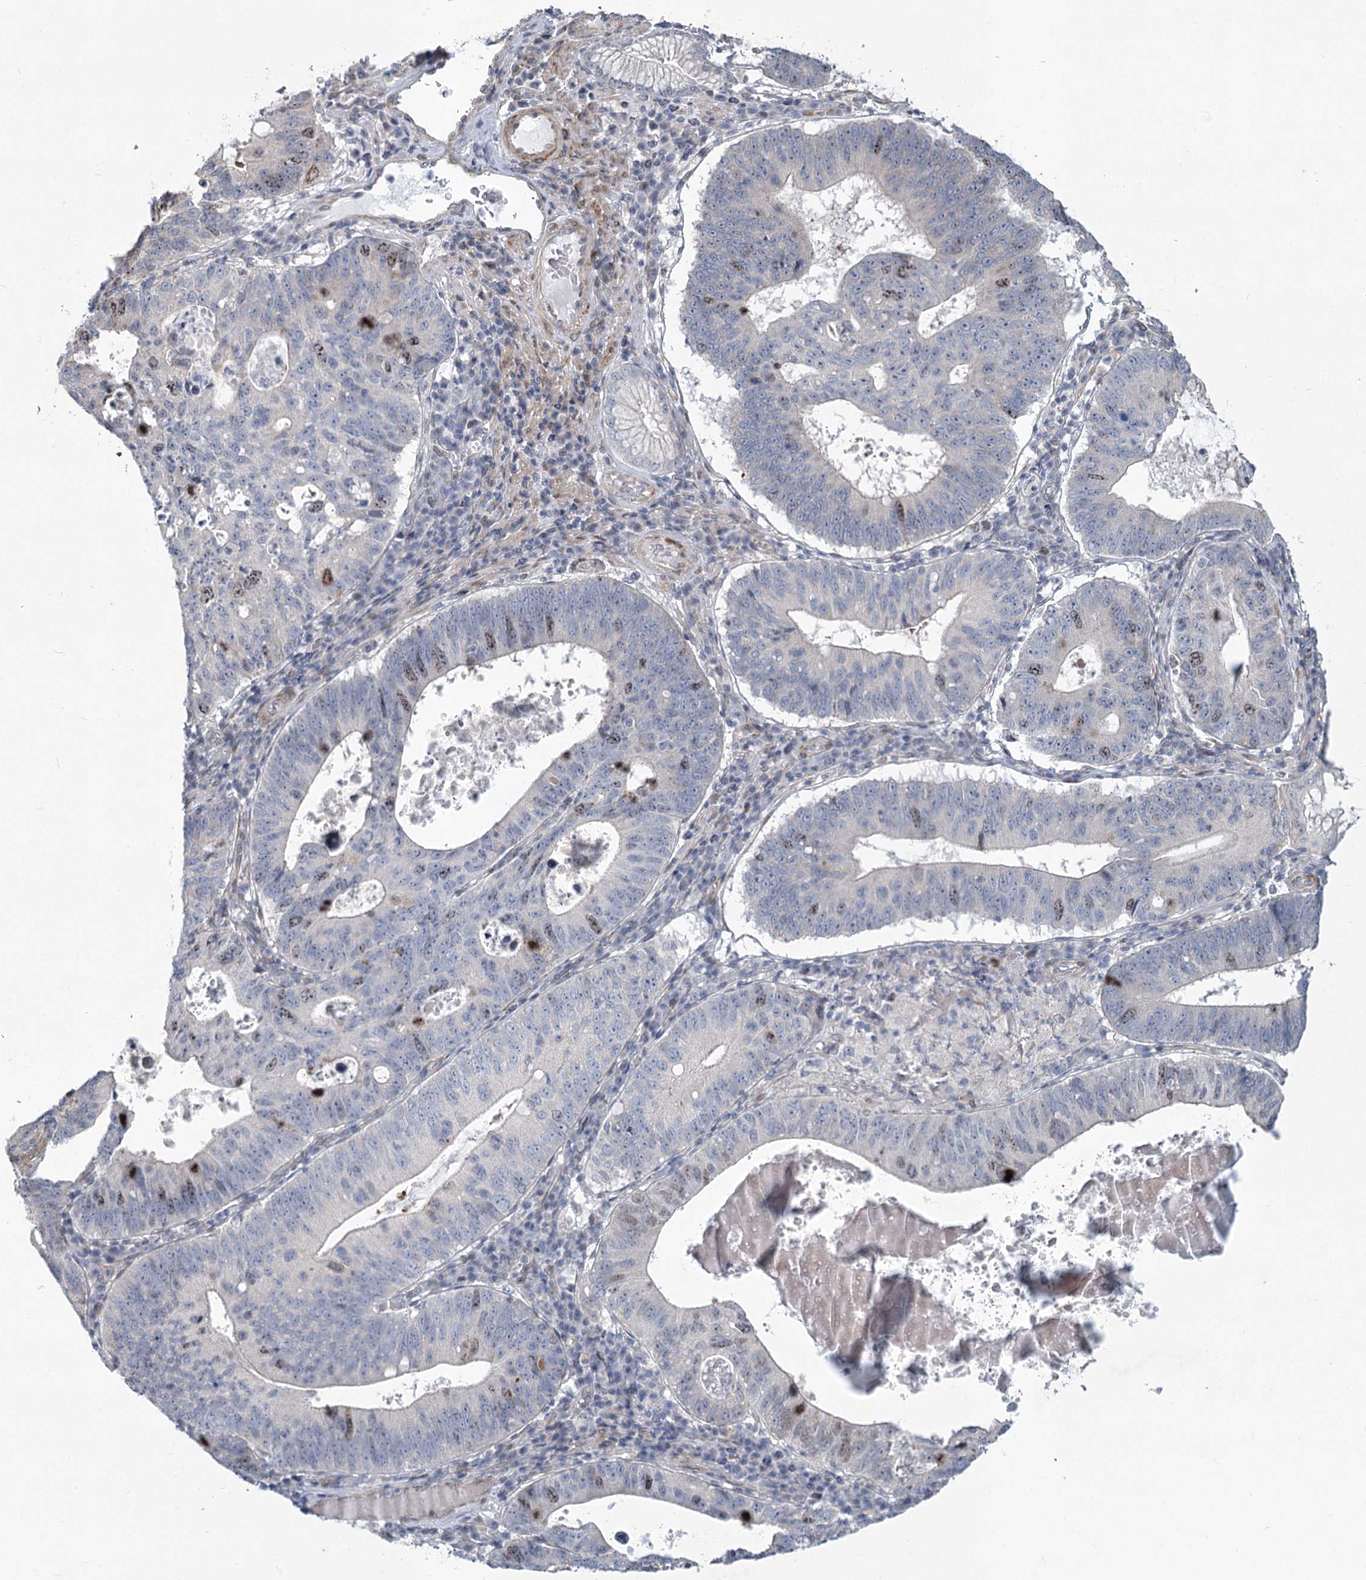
{"staining": {"intensity": "moderate", "quantity": "<25%", "location": "nuclear"}, "tissue": "stomach cancer", "cell_type": "Tumor cells", "image_type": "cancer", "snomed": [{"axis": "morphology", "description": "Adenocarcinoma, NOS"}, {"axis": "topography", "description": "Stomach"}], "caption": "Moderate nuclear protein positivity is appreciated in approximately <25% of tumor cells in stomach adenocarcinoma.", "gene": "ABITRAM", "patient": {"sex": "male", "age": 59}}